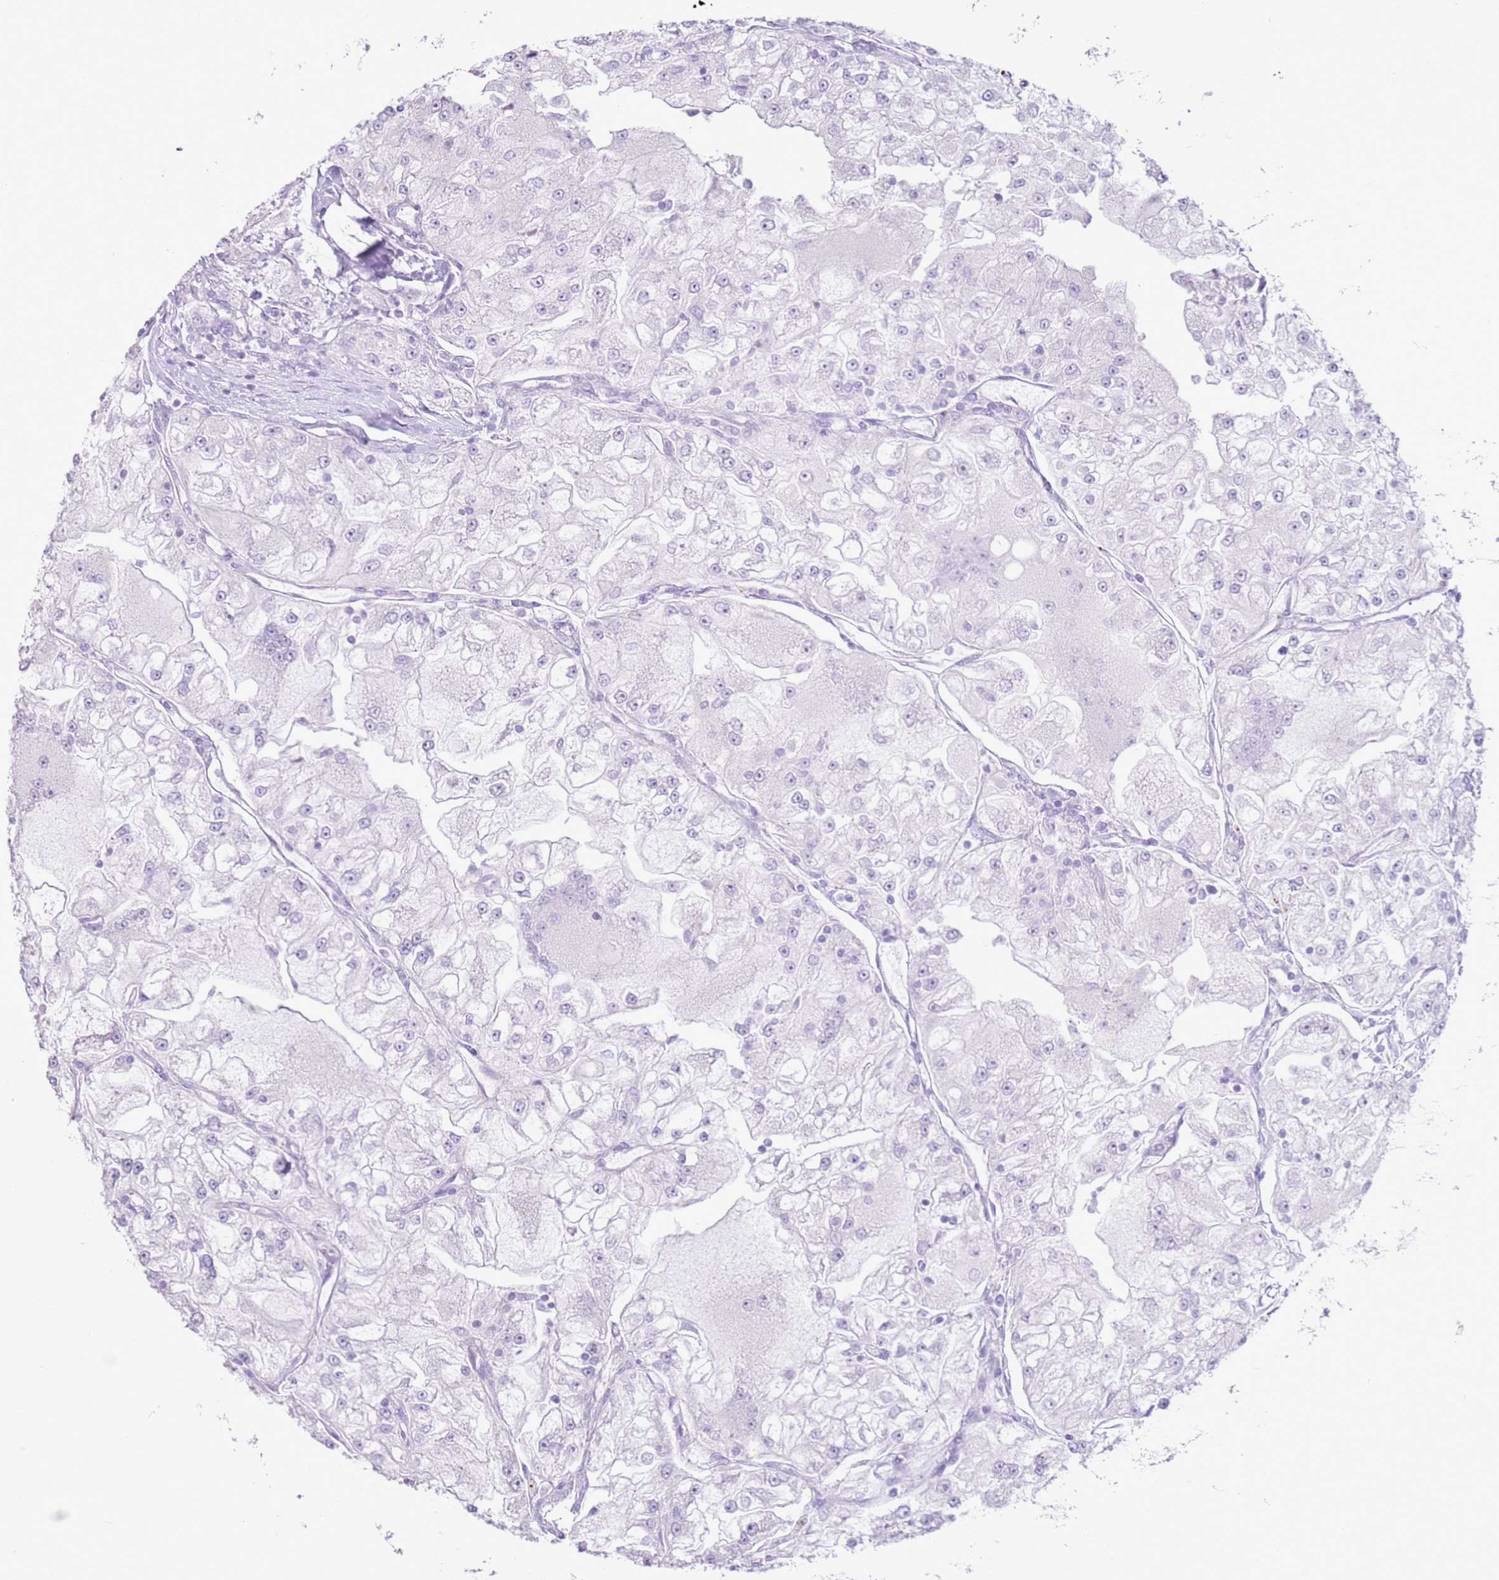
{"staining": {"intensity": "negative", "quantity": "none", "location": "none"}, "tissue": "renal cancer", "cell_type": "Tumor cells", "image_type": "cancer", "snomed": [{"axis": "morphology", "description": "Adenocarcinoma, NOS"}, {"axis": "topography", "description": "Kidney"}], "caption": "Tumor cells show no significant protein staining in renal cancer.", "gene": "ZNF239", "patient": {"sex": "female", "age": 72}}